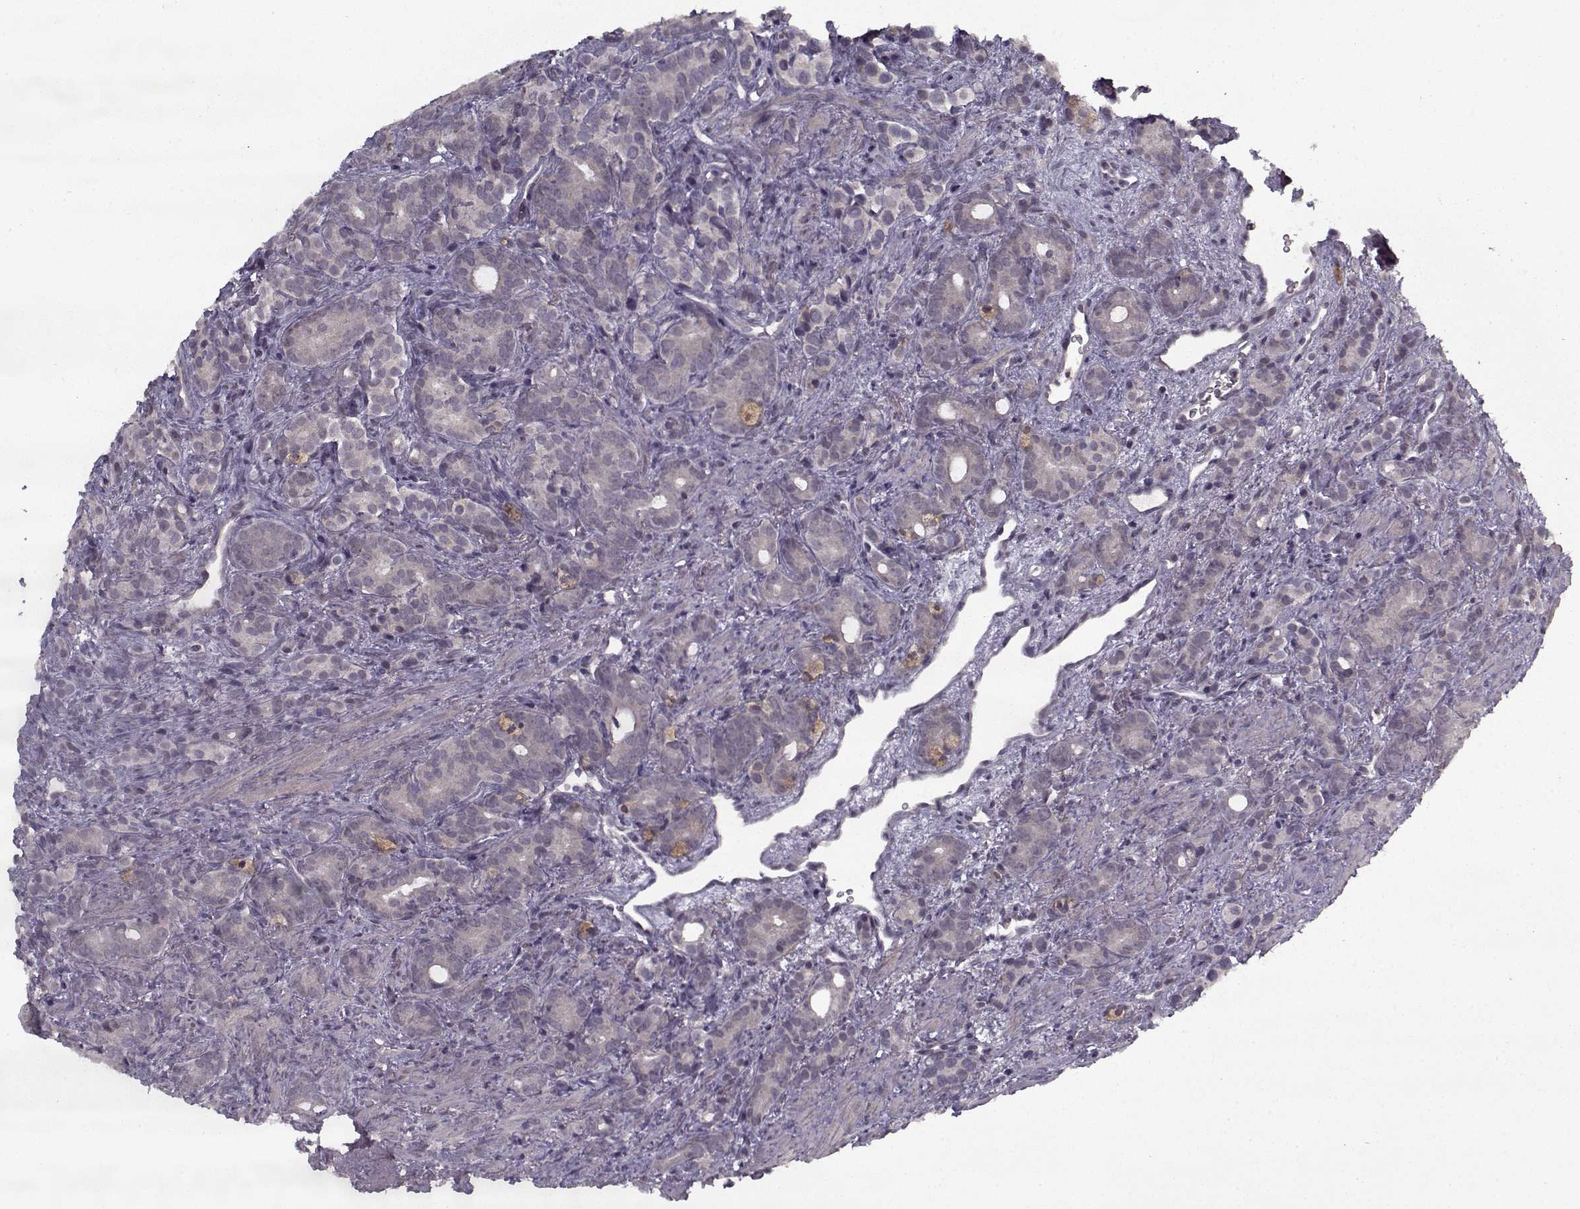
{"staining": {"intensity": "negative", "quantity": "none", "location": "none"}, "tissue": "prostate cancer", "cell_type": "Tumor cells", "image_type": "cancer", "snomed": [{"axis": "morphology", "description": "Adenocarcinoma, High grade"}, {"axis": "topography", "description": "Prostate"}], "caption": "Tumor cells show no significant expression in prostate cancer (high-grade adenocarcinoma). The staining was performed using DAB (3,3'-diaminobenzidine) to visualize the protein expression in brown, while the nuclei were stained in blue with hematoxylin (Magnification: 20x).", "gene": "LAMA2", "patient": {"sex": "male", "age": 84}}